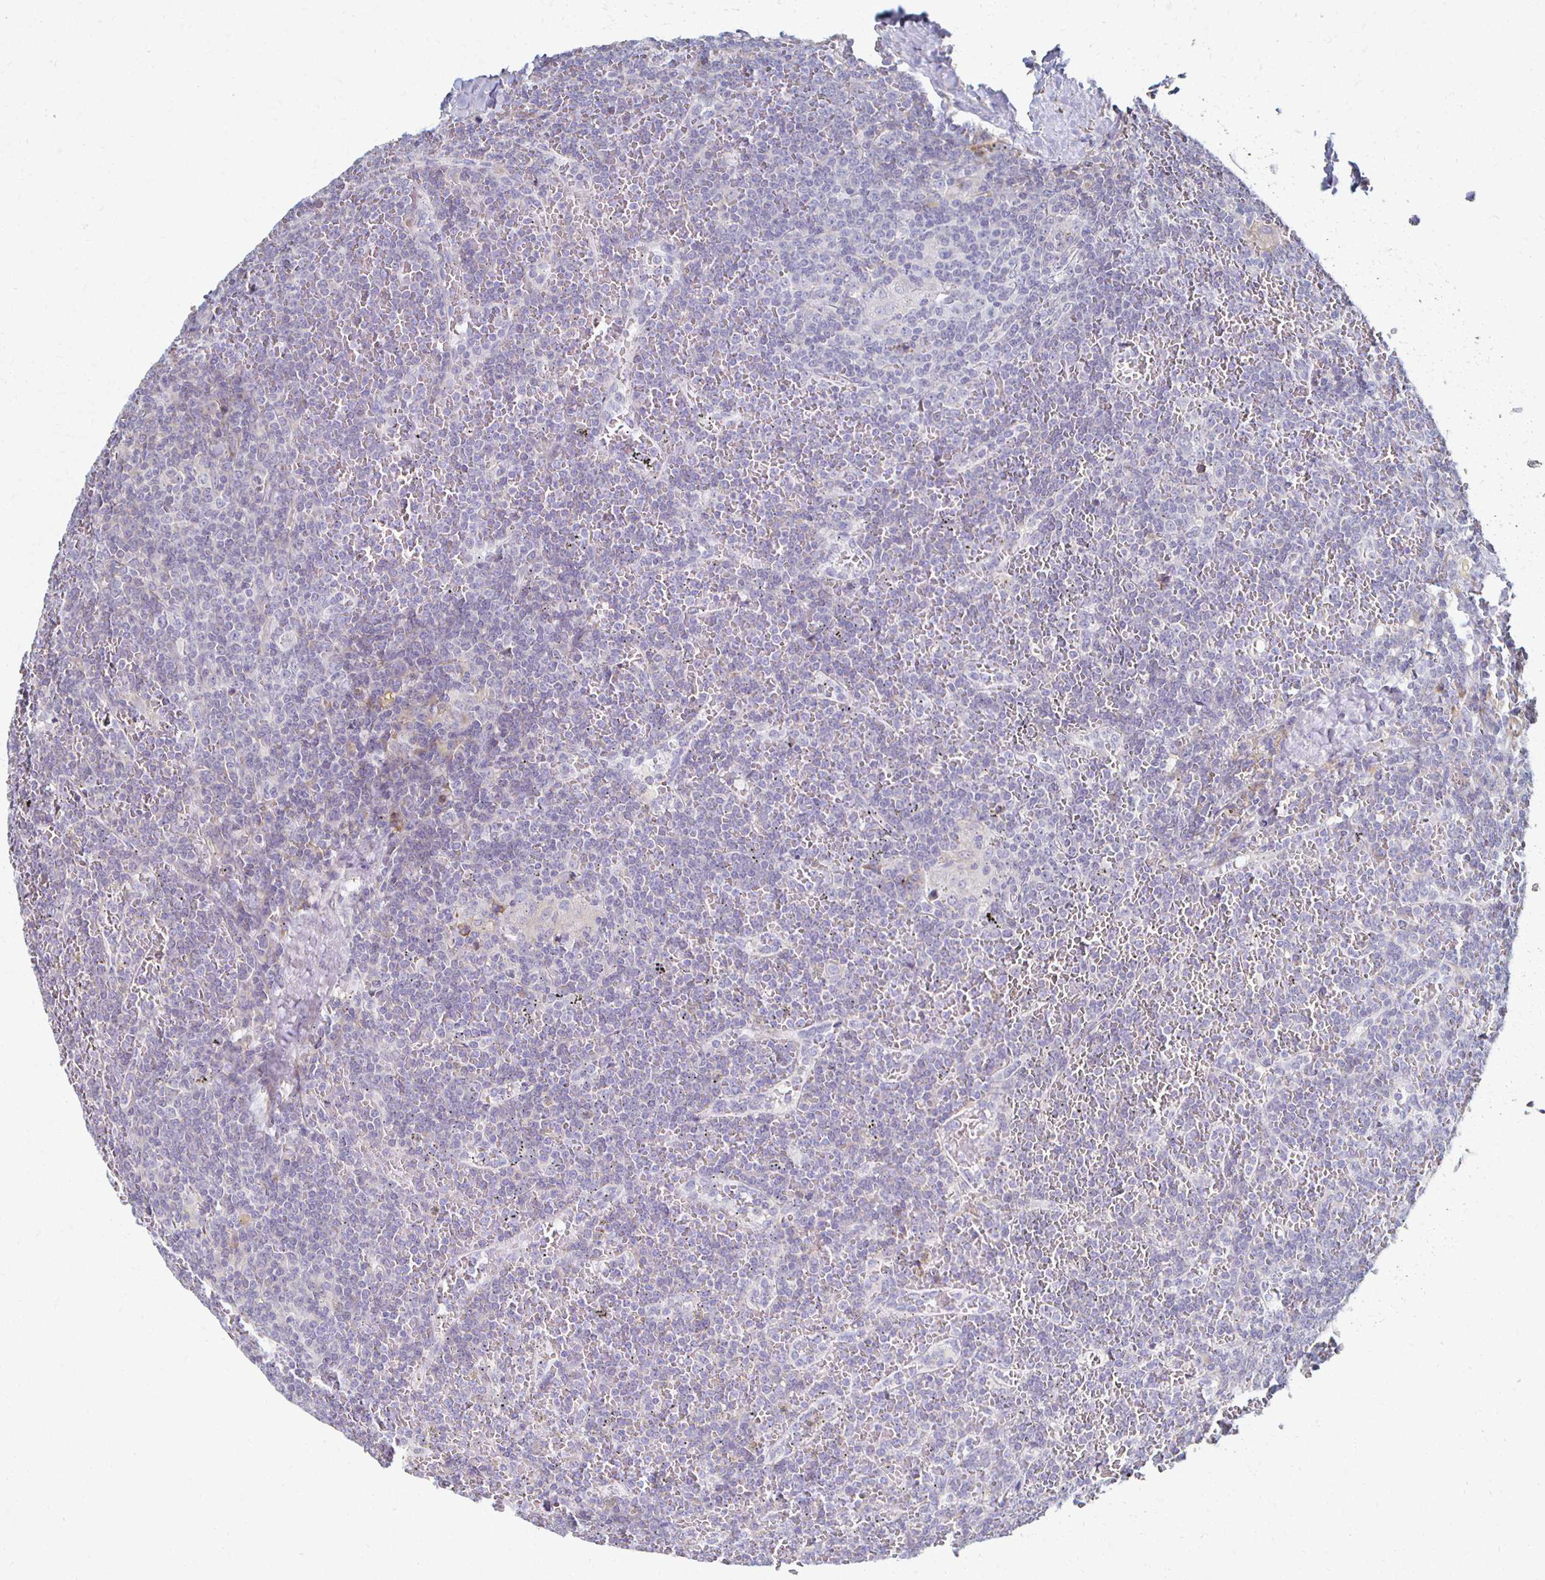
{"staining": {"intensity": "negative", "quantity": "none", "location": "none"}, "tissue": "lymphoma", "cell_type": "Tumor cells", "image_type": "cancer", "snomed": [{"axis": "morphology", "description": "Malignant lymphoma, non-Hodgkin's type, Low grade"}, {"axis": "topography", "description": "Spleen"}], "caption": "The immunohistochemistry (IHC) histopathology image has no significant positivity in tumor cells of lymphoma tissue.", "gene": "ATP1A3", "patient": {"sex": "female", "age": 19}}